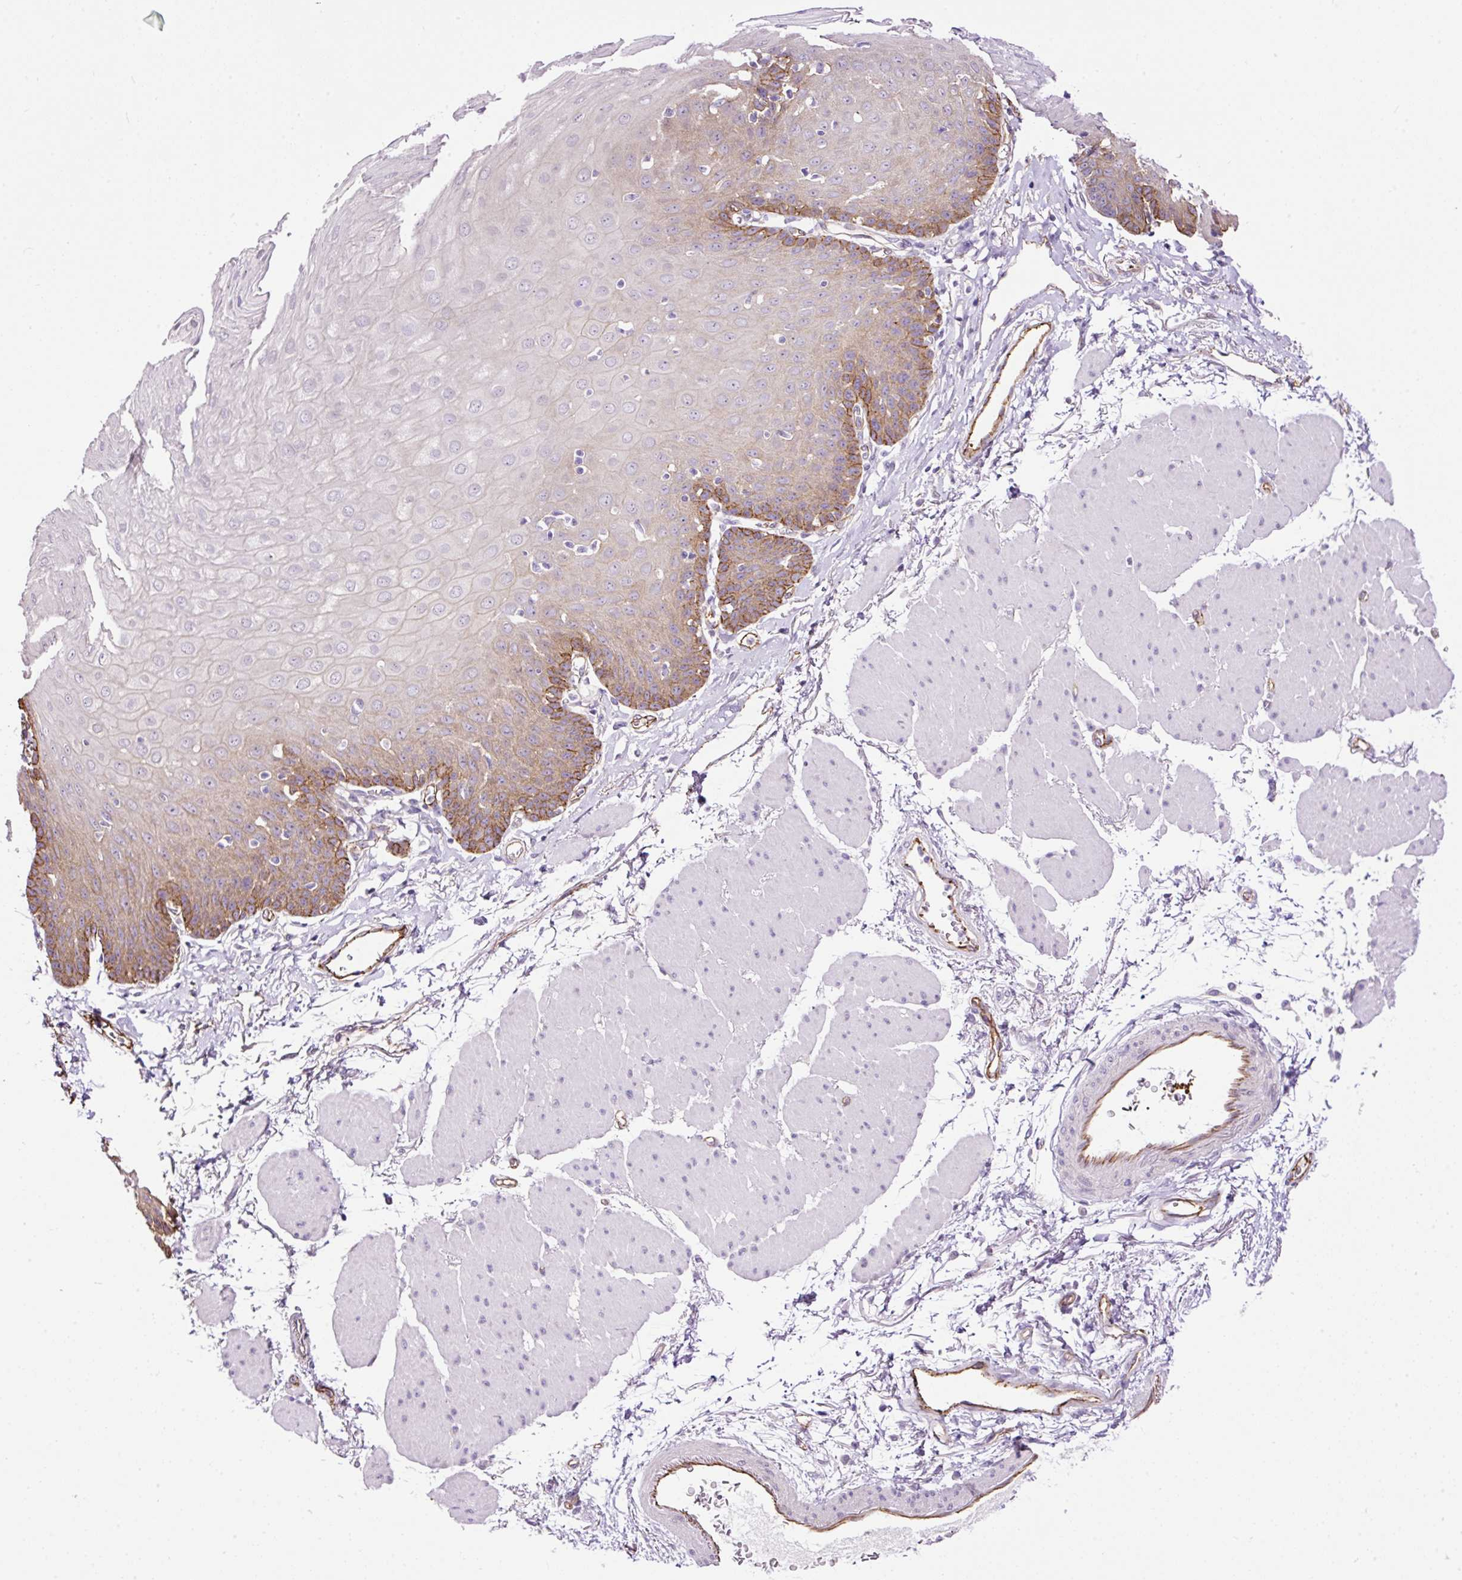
{"staining": {"intensity": "moderate", "quantity": "<25%", "location": "cytoplasmic/membranous"}, "tissue": "esophagus", "cell_type": "Squamous epithelial cells", "image_type": "normal", "snomed": [{"axis": "morphology", "description": "Normal tissue, NOS"}, {"axis": "topography", "description": "Esophagus"}], "caption": "Immunohistochemical staining of benign esophagus exhibits low levels of moderate cytoplasmic/membranous expression in about <25% of squamous epithelial cells.", "gene": "MAGEB16", "patient": {"sex": "female", "age": 81}}